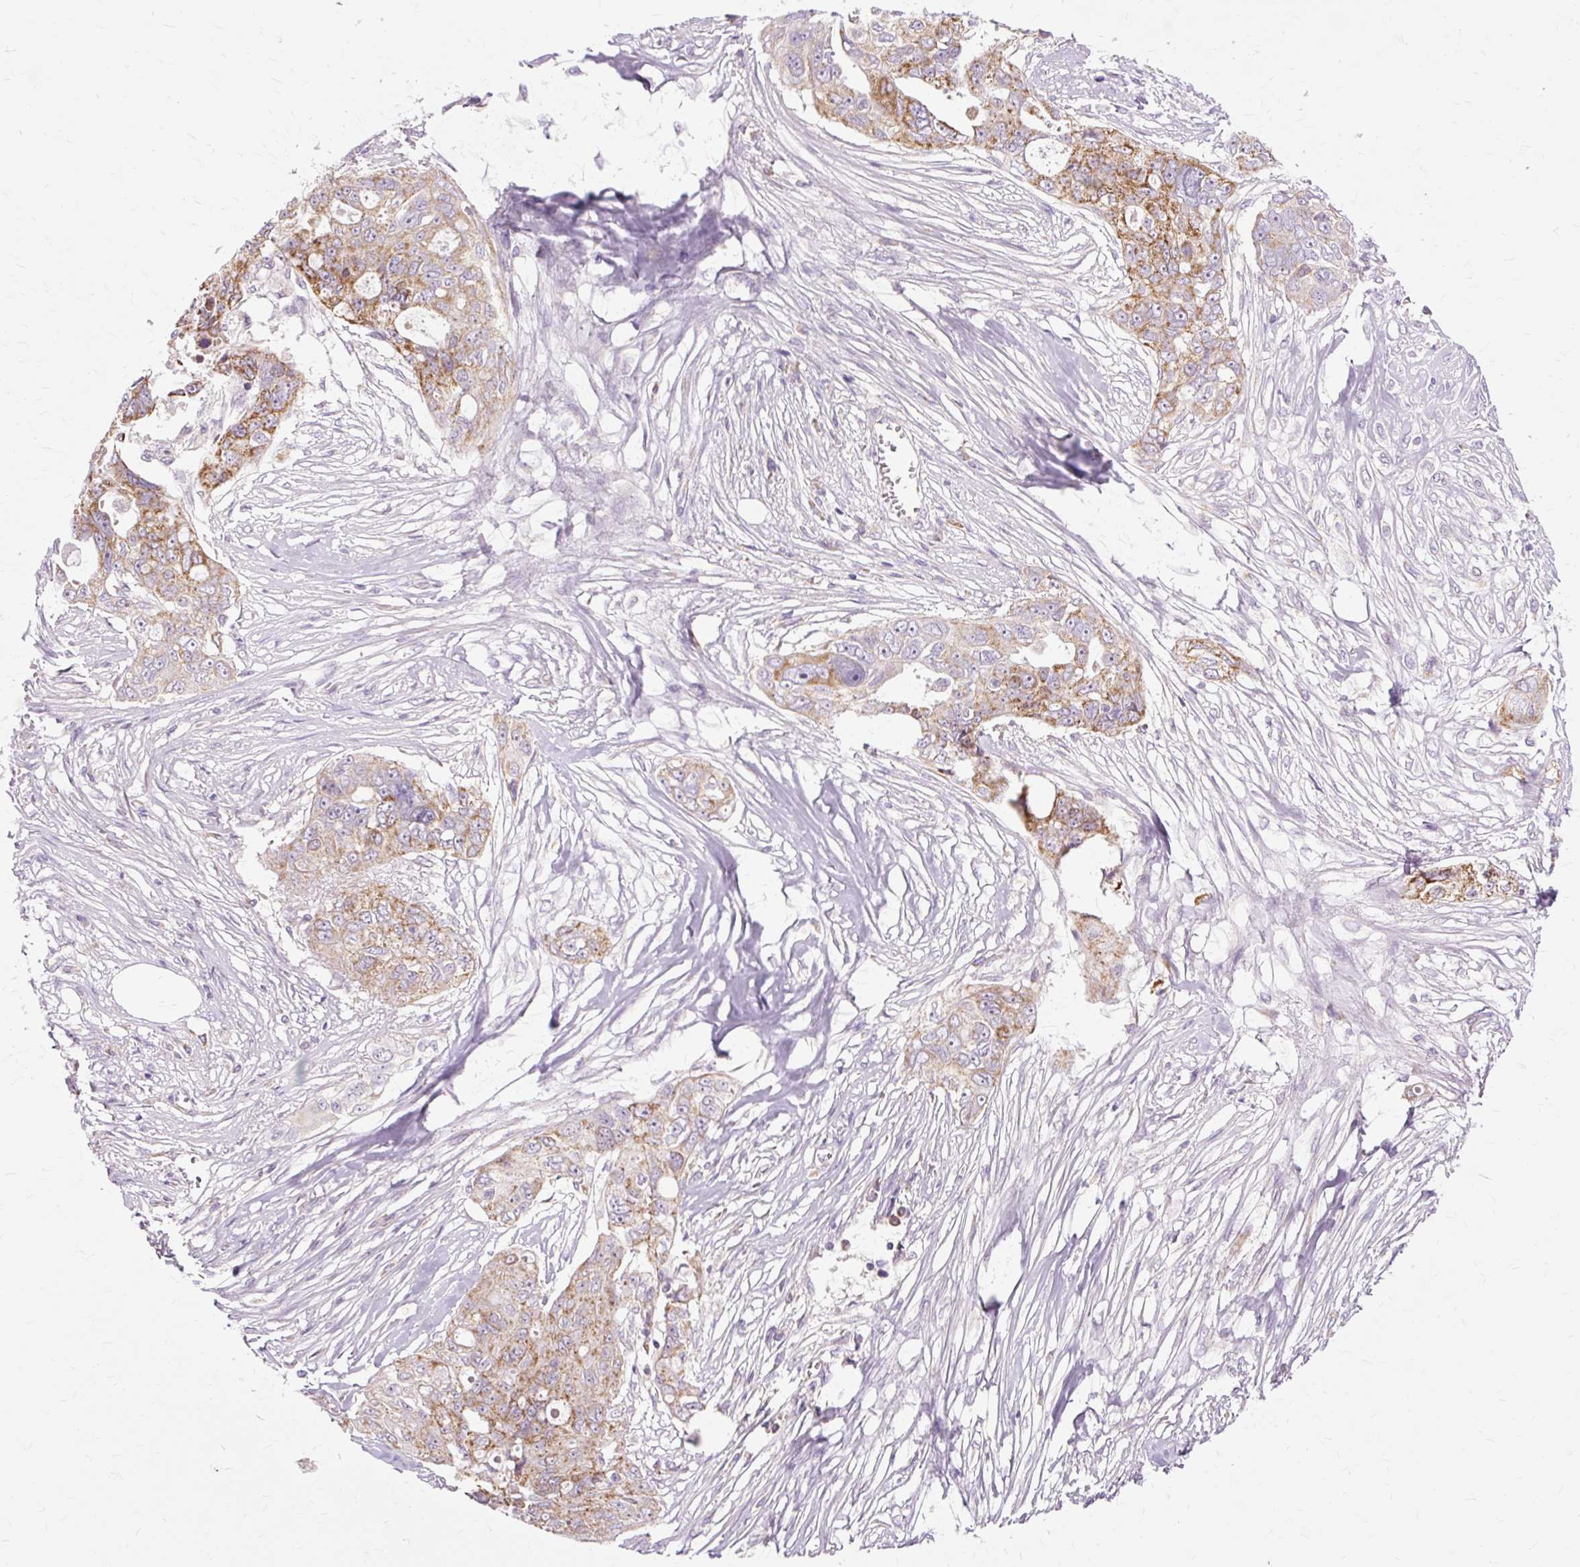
{"staining": {"intensity": "moderate", "quantity": "25%-75%", "location": "cytoplasmic/membranous"}, "tissue": "ovarian cancer", "cell_type": "Tumor cells", "image_type": "cancer", "snomed": [{"axis": "morphology", "description": "Carcinoma, endometroid"}, {"axis": "topography", "description": "Ovary"}], "caption": "About 25%-75% of tumor cells in human ovarian endometroid carcinoma show moderate cytoplasmic/membranous protein positivity as visualized by brown immunohistochemical staining.", "gene": "PDZD2", "patient": {"sex": "female", "age": 70}}